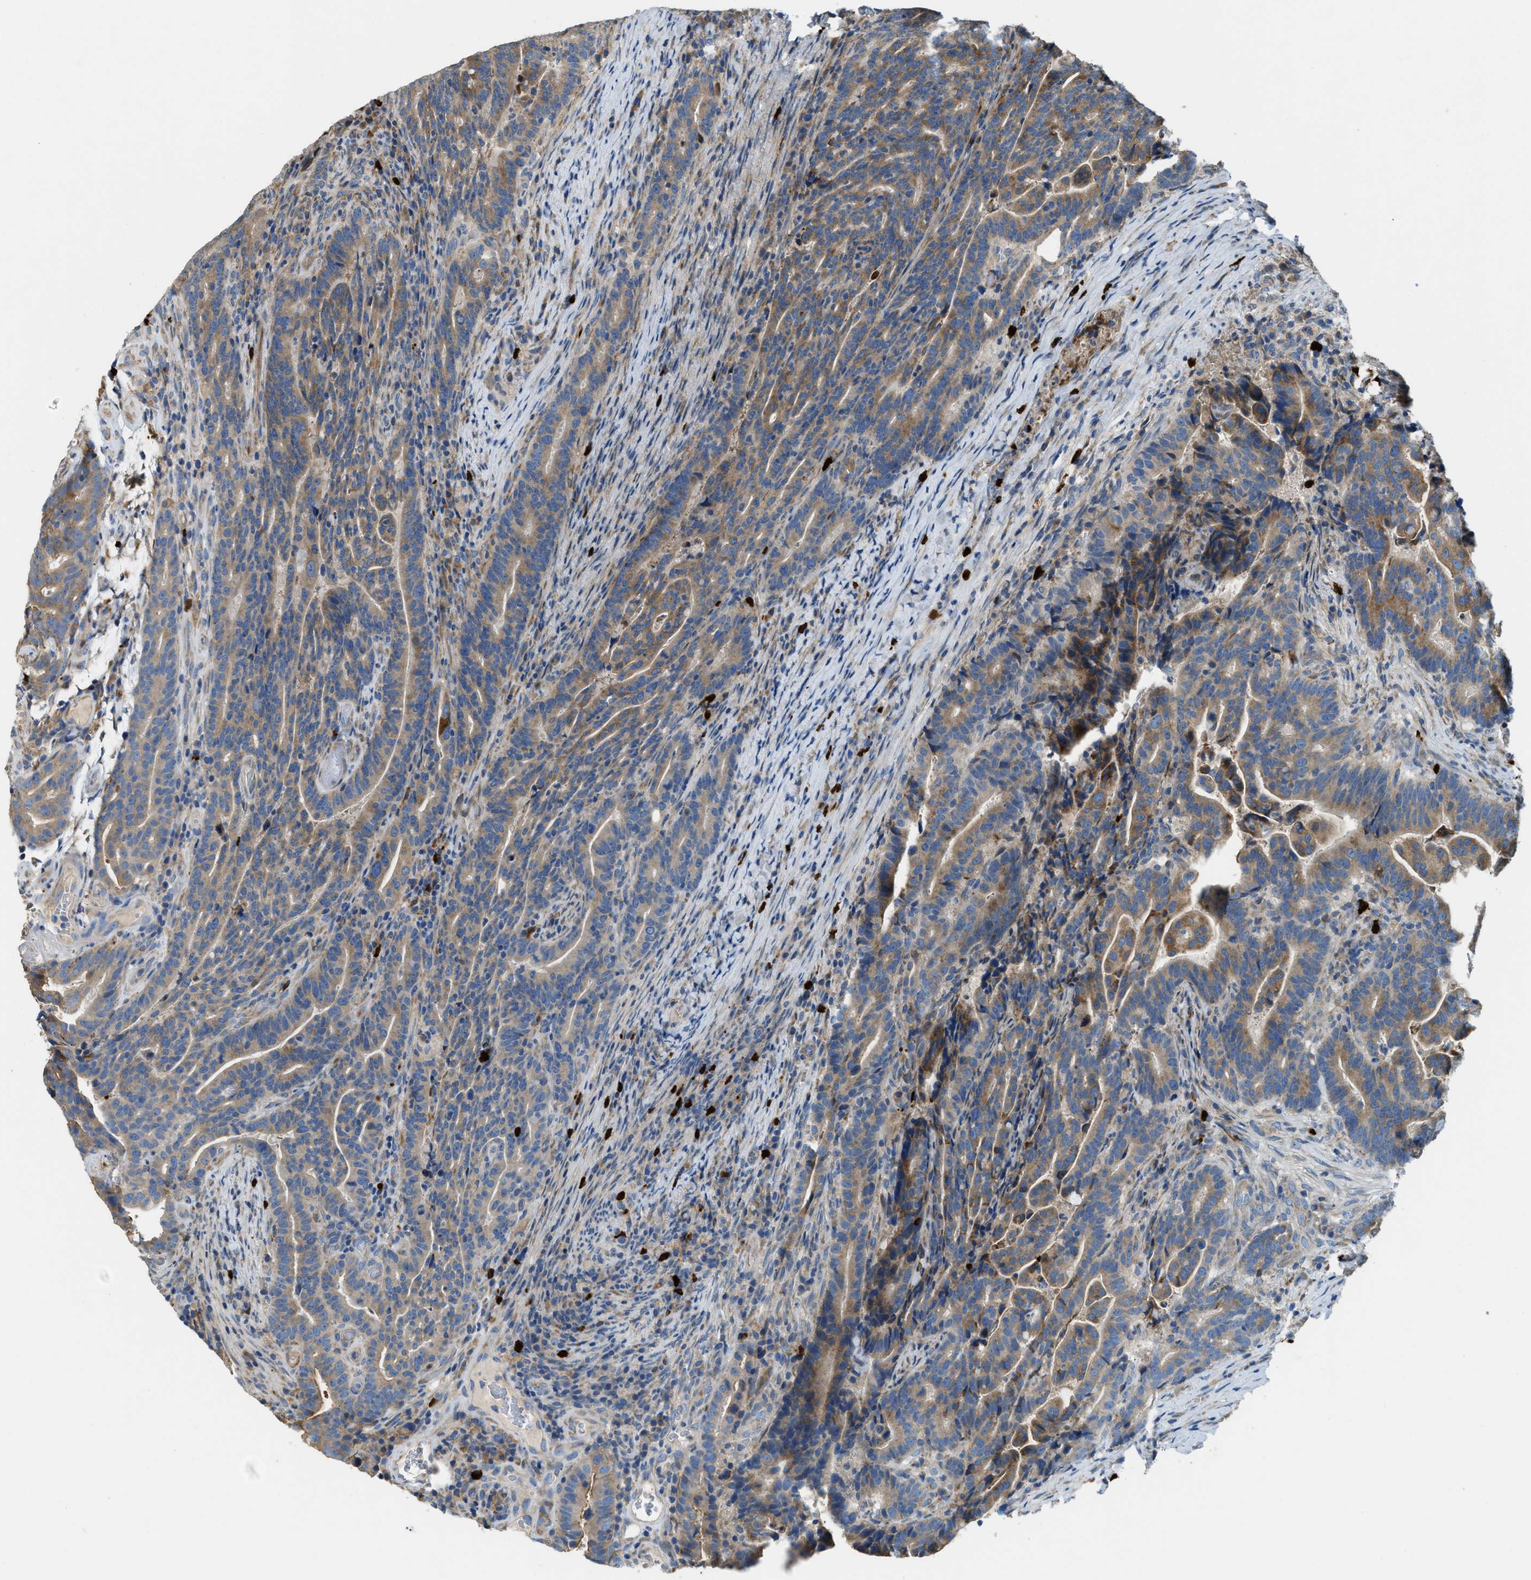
{"staining": {"intensity": "moderate", "quantity": ">75%", "location": "cytoplasmic/membranous"}, "tissue": "colorectal cancer", "cell_type": "Tumor cells", "image_type": "cancer", "snomed": [{"axis": "morphology", "description": "Adenocarcinoma, NOS"}, {"axis": "topography", "description": "Colon"}], "caption": "A micrograph of colorectal cancer stained for a protein reveals moderate cytoplasmic/membranous brown staining in tumor cells.", "gene": "TMEM68", "patient": {"sex": "female", "age": 66}}